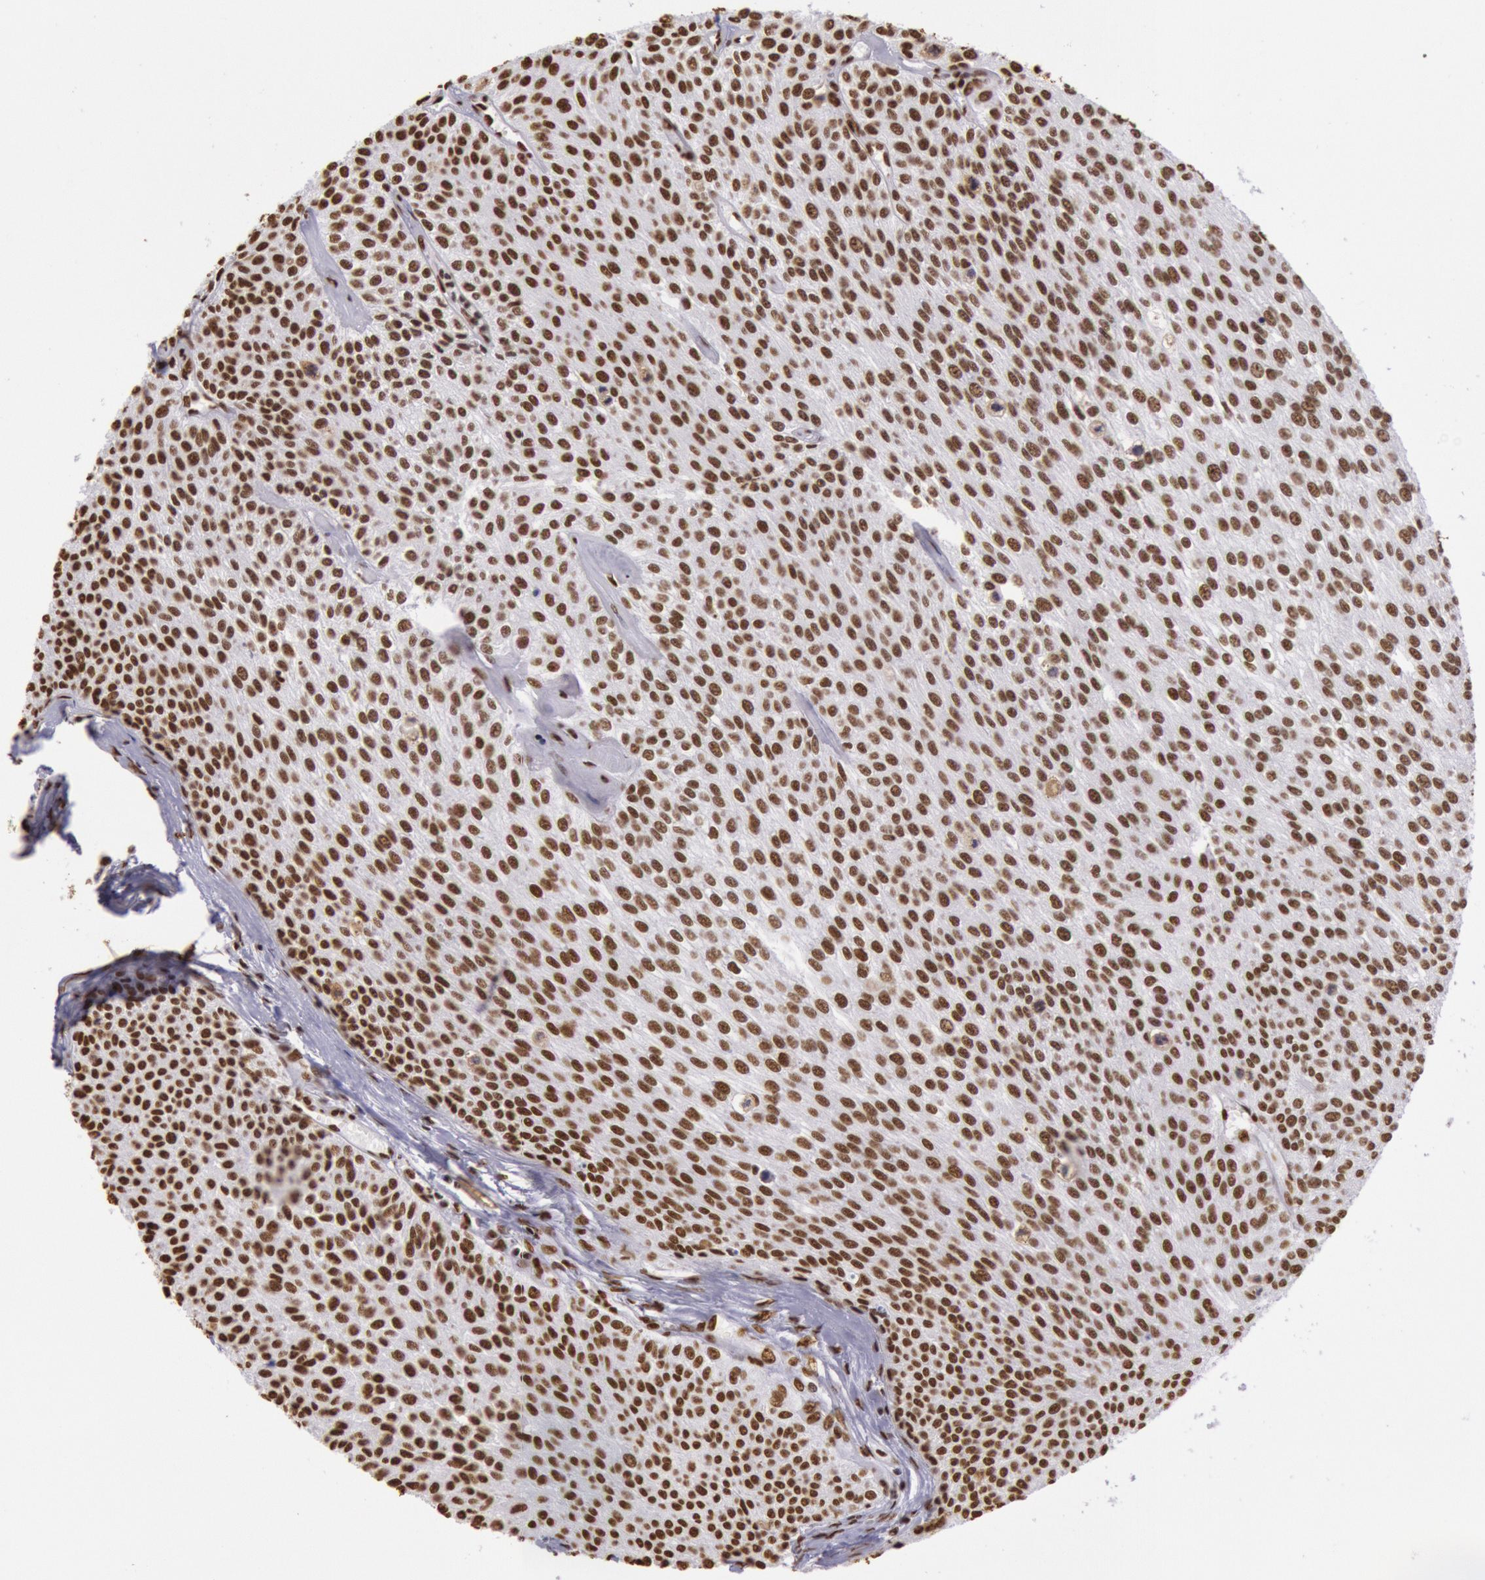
{"staining": {"intensity": "moderate", "quantity": ">75%", "location": "nuclear"}, "tissue": "urothelial cancer", "cell_type": "Tumor cells", "image_type": "cancer", "snomed": [{"axis": "morphology", "description": "Urothelial carcinoma, Low grade"}, {"axis": "topography", "description": "Urinary bladder"}], "caption": "Urothelial carcinoma (low-grade) stained with a protein marker displays moderate staining in tumor cells.", "gene": "HNRNPH2", "patient": {"sex": "female", "age": 73}}